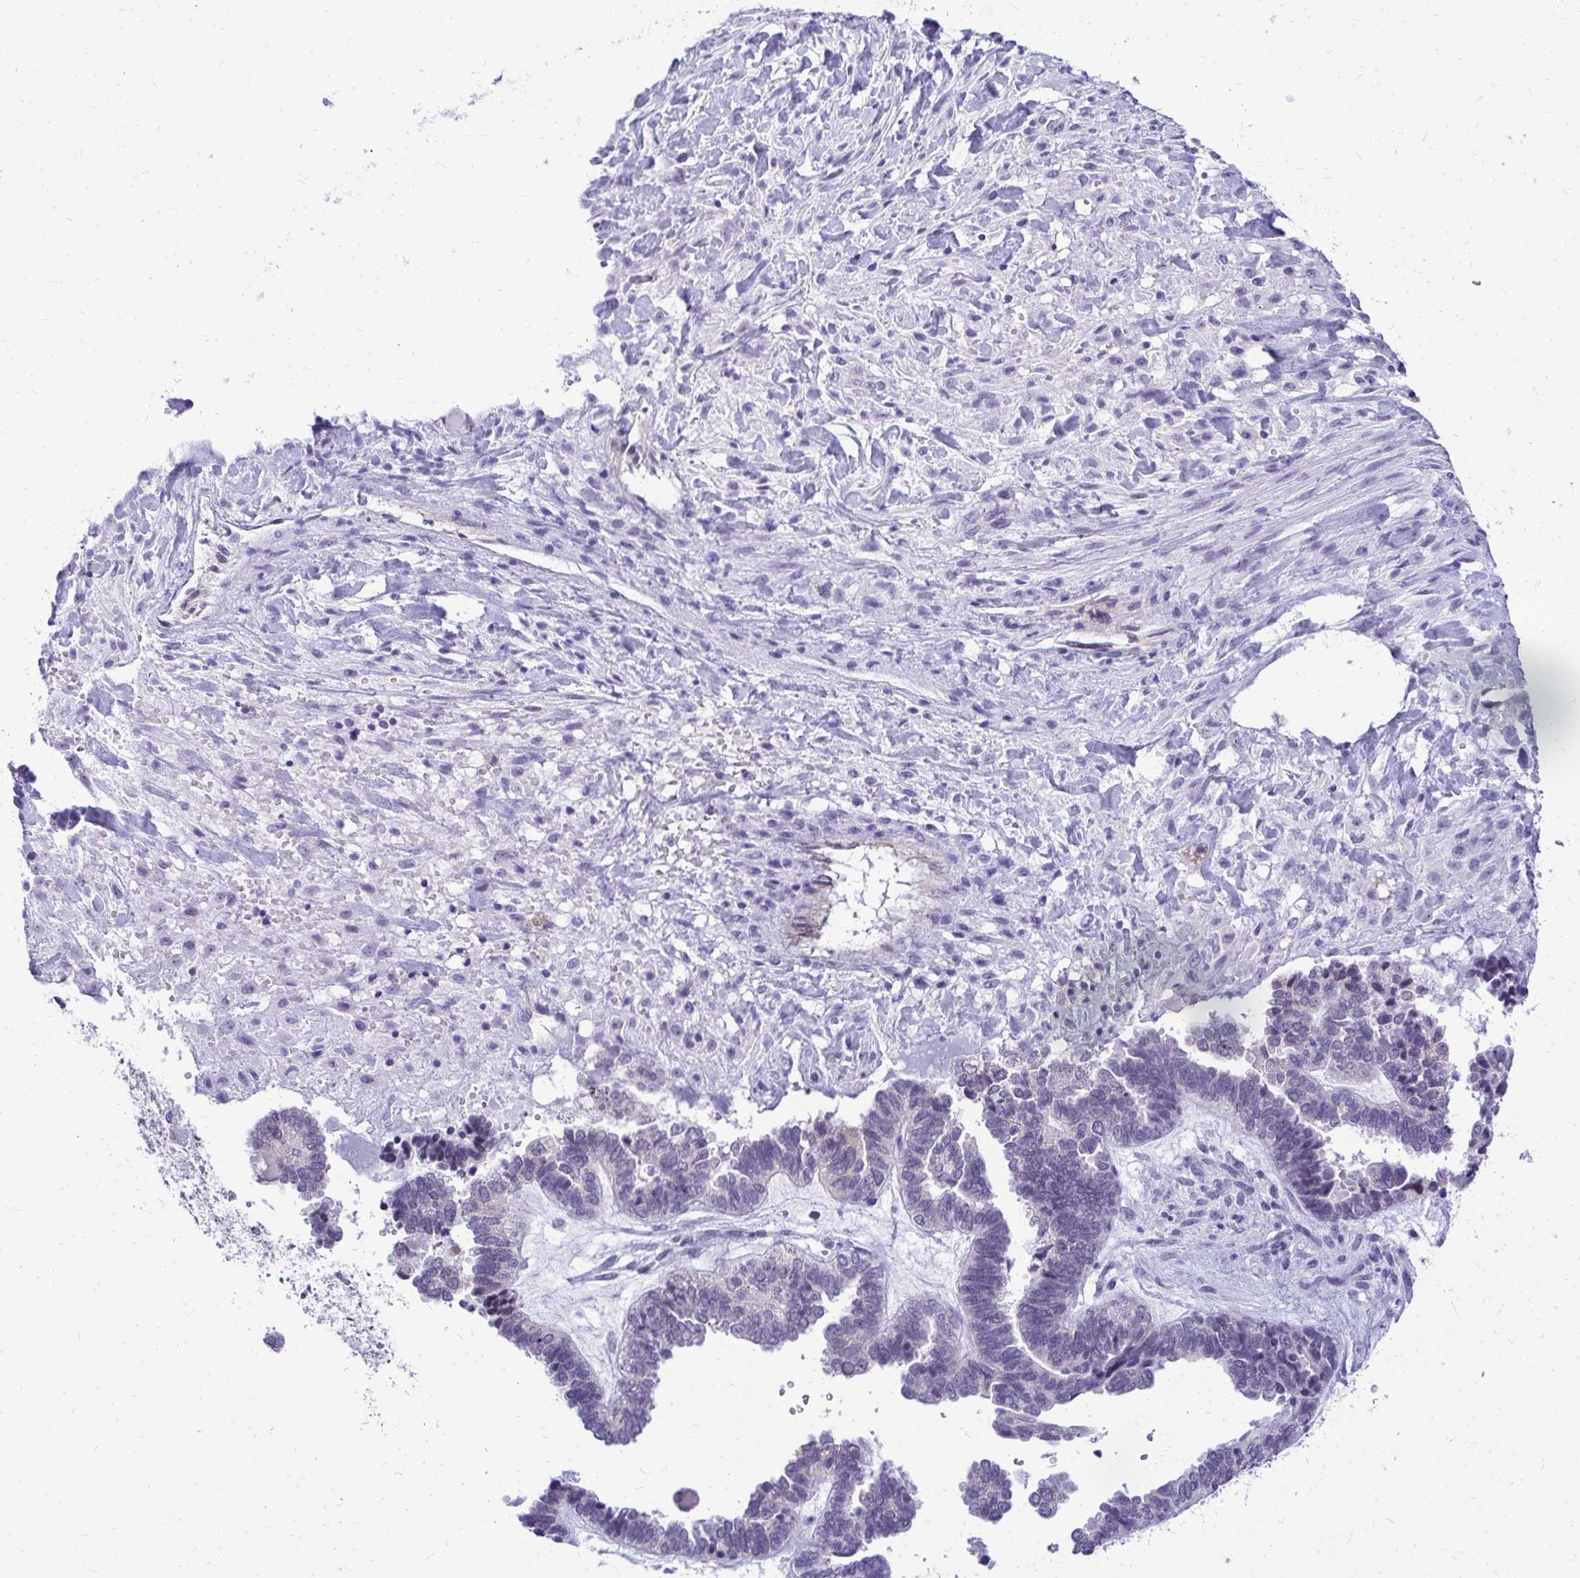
{"staining": {"intensity": "negative", "quantity": "none", "location": "none"}, "tissue": "ovarian cancer", "cell_type": "Tumor cells", "image_type": "cancer", "snomed": [{"axis": "morphology", "description": "Cystadenocarcinoma, serous, NOS"}, {"axis": "topography", "description": "Ovary"}], "caption": "The photomicrograph demonstrates no staining of tumor cells in serous cystadenocarcinoma (ovarian).", "gene": "NIFK", "patient": {"sex": "female", "age": 51}}